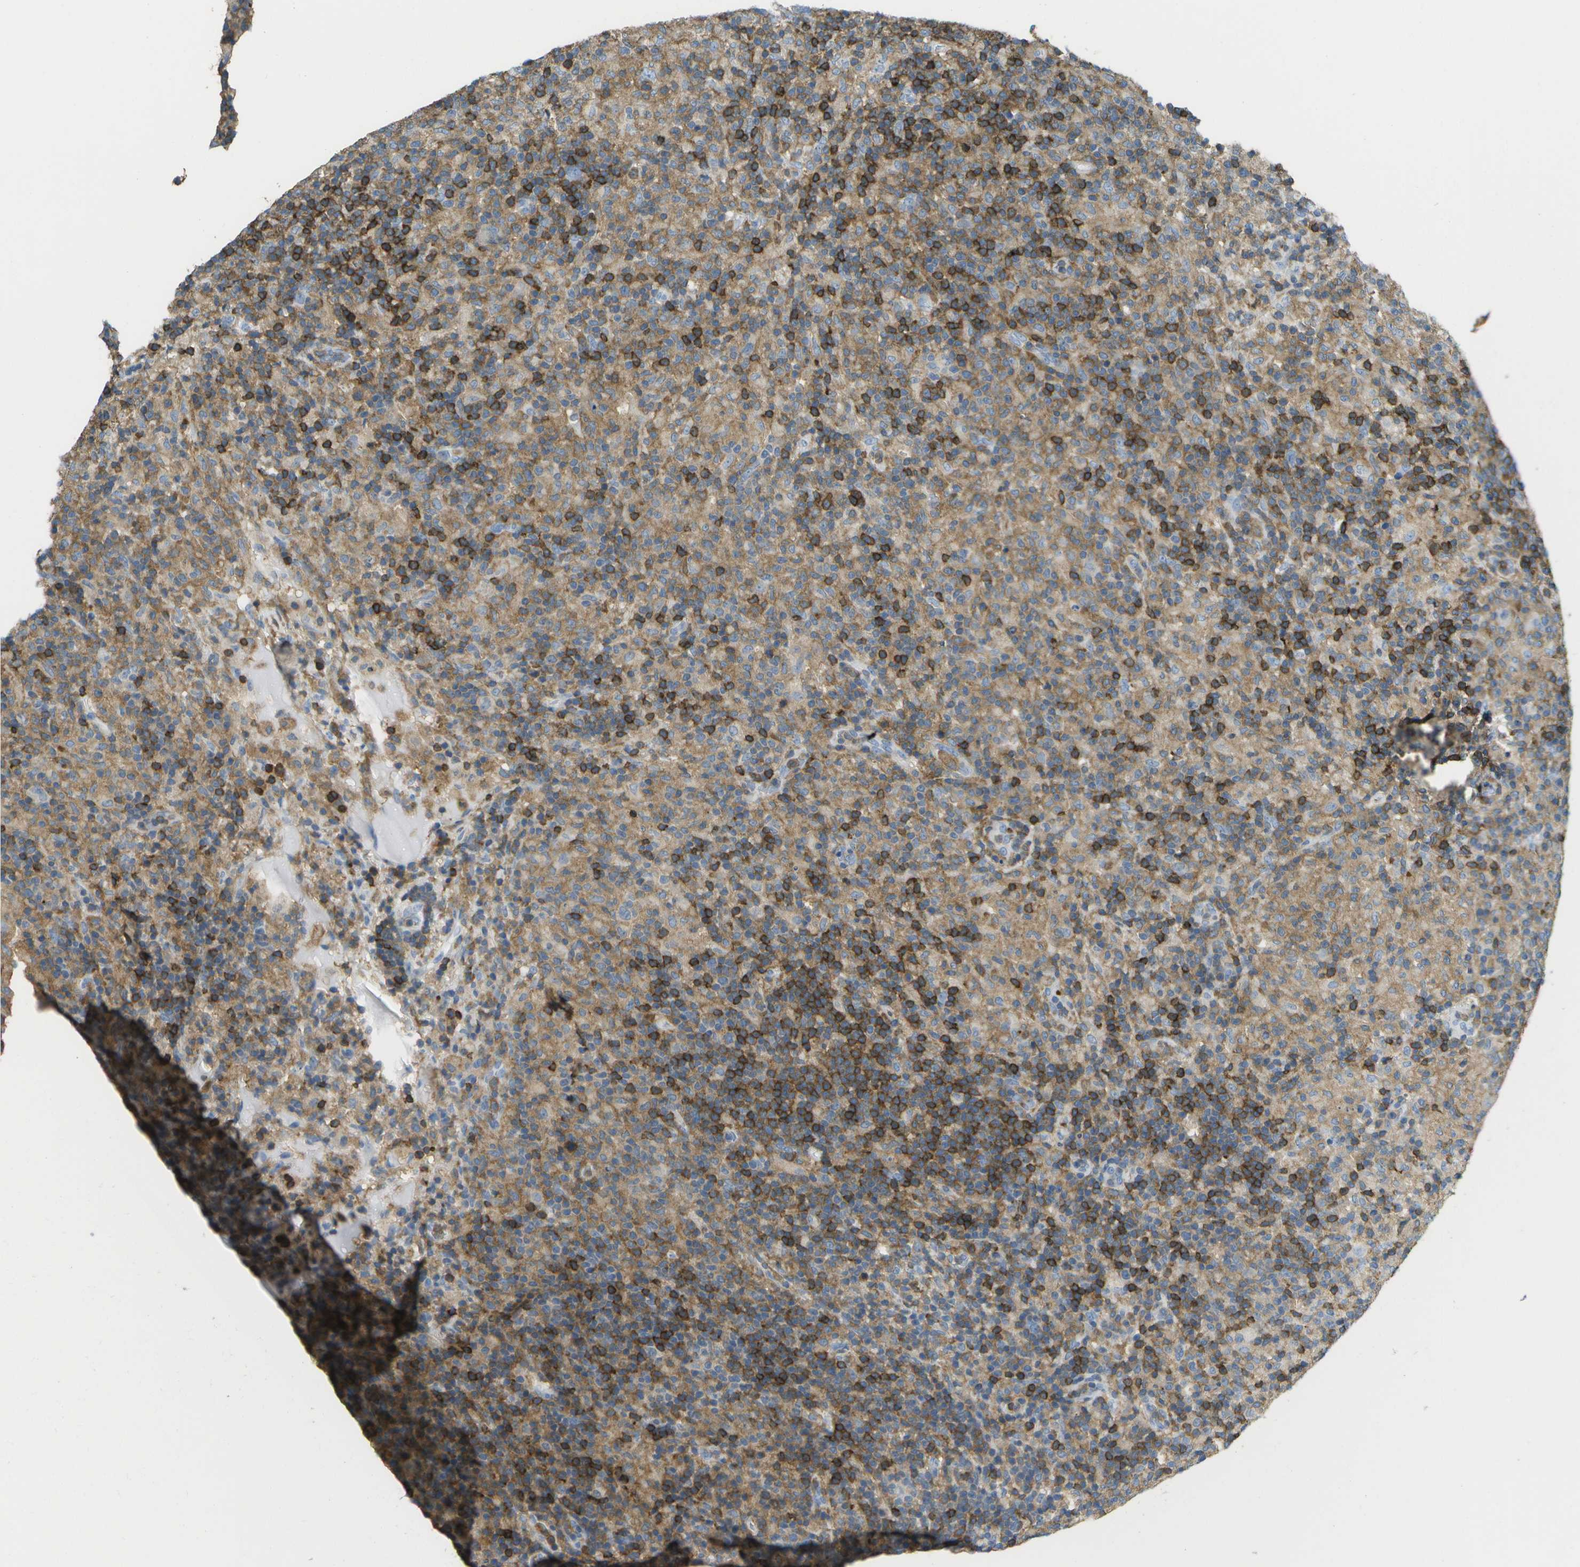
{"staining": {"intensity": "negative", "quantity": "none", "location": "none"}, "tissue": "lymphoma", "cell_type": "Tumor cells", "image_type": "cancer", "snomed": [{"axis": "morphology", "description": "Hodgkin's disease, NOS"}, {"axis": "topography", "description": "Lymph node"}], "caption": "Protein analysis of Hodgkin's disease displays no significant positivity in tumor cells. (DAB (3,3'-diaminobenzidine) IHC with hematoxylin counter stain).", "gene": "RCSD1", "patient": {"sex": "male", "age": 70}}